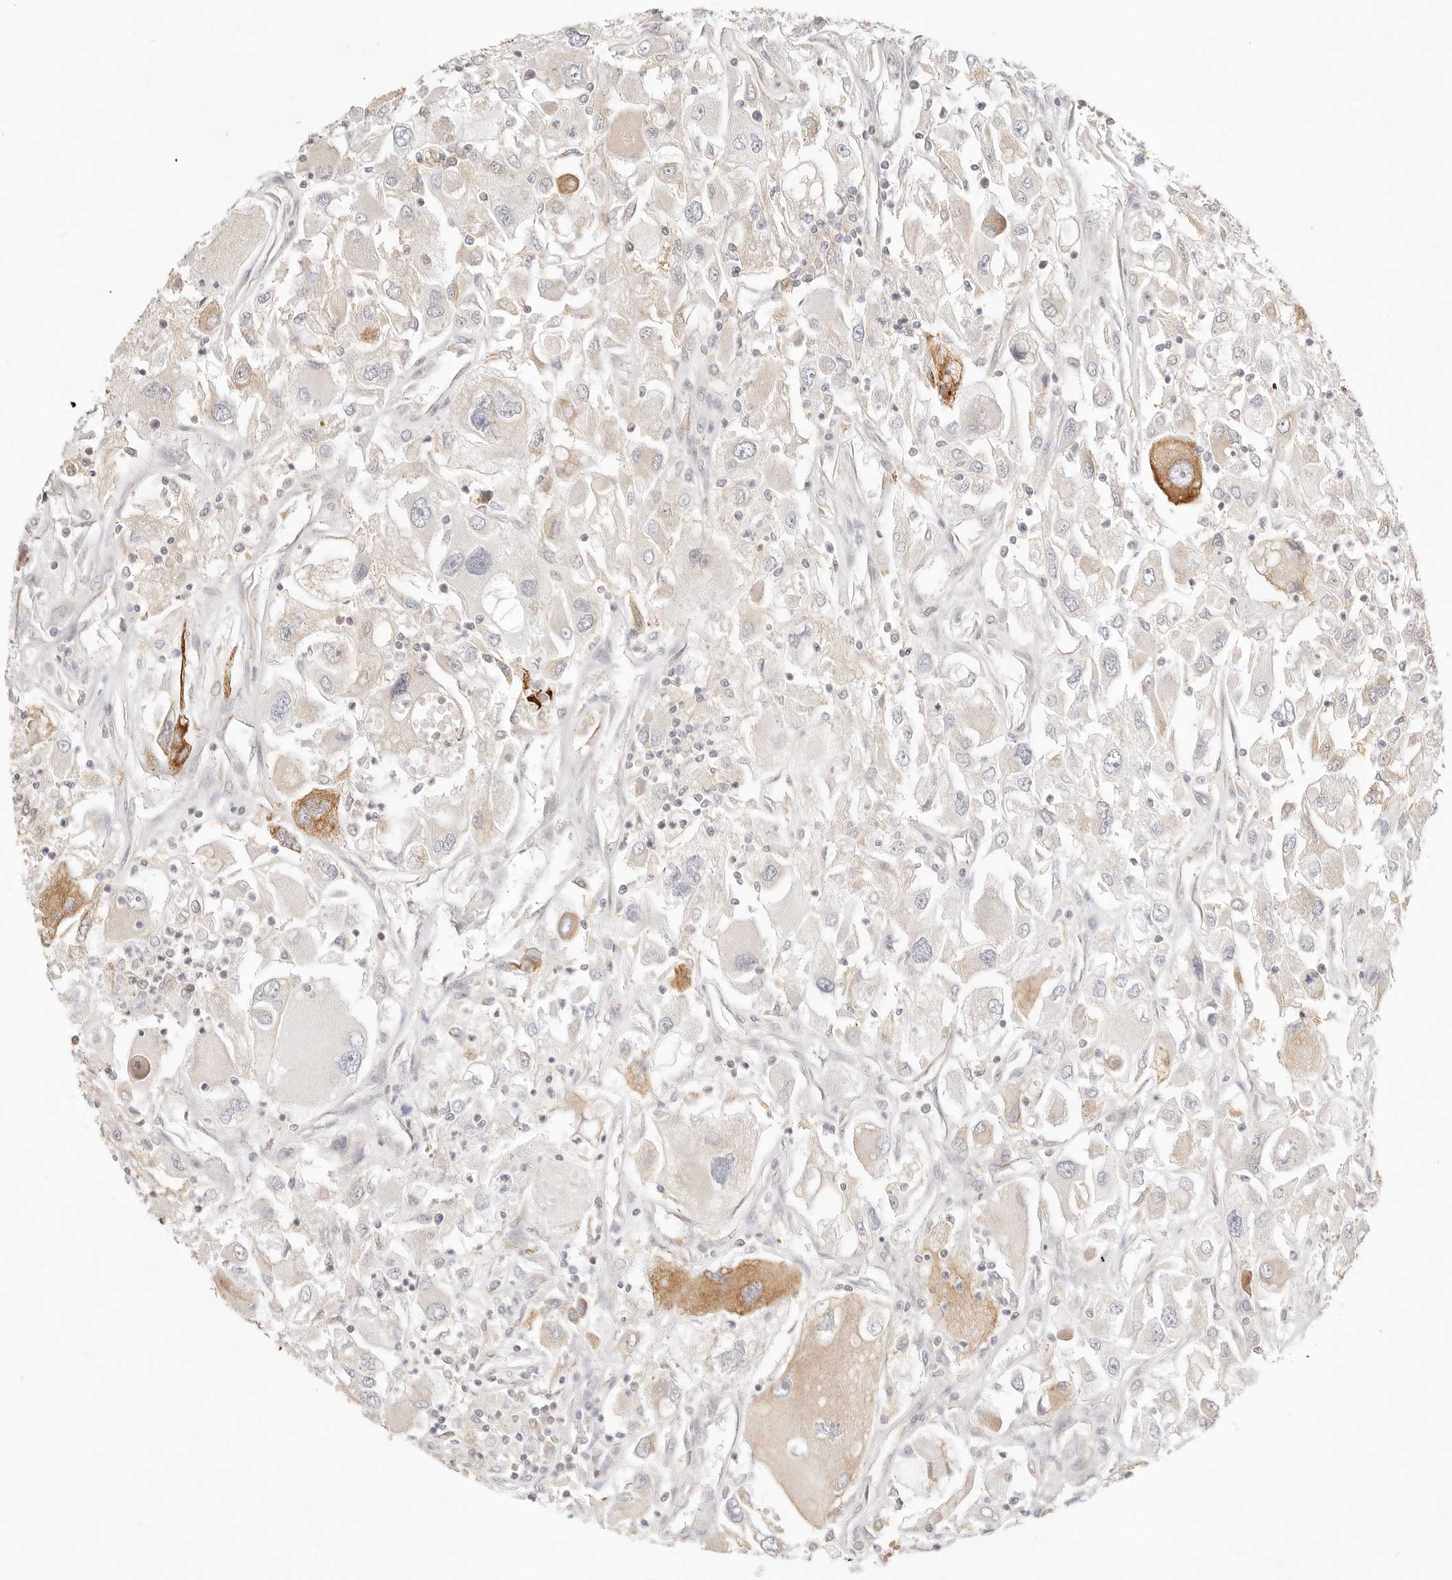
{"staining": {"intensity": "moderate", "quantity": "<25%", "location": "cytoplasmic/membranous"}, "tissue": "renal cancer", "cell_type": "Tumor cells", "image_type": "cancer", "snomed": [{"axis": "morphology", "description": "Adenocarcinoma, NOS"}, {"axis": "topography", "description": "Kidney"}], "caption": "Moderate cytoplasmic/membranous expression for a protein is present in about <25% of tumor cells of adenocarcinoma (renal) using IHC.", "gene": "GPR156", "patient": {"sex": "female", "age": 52}}